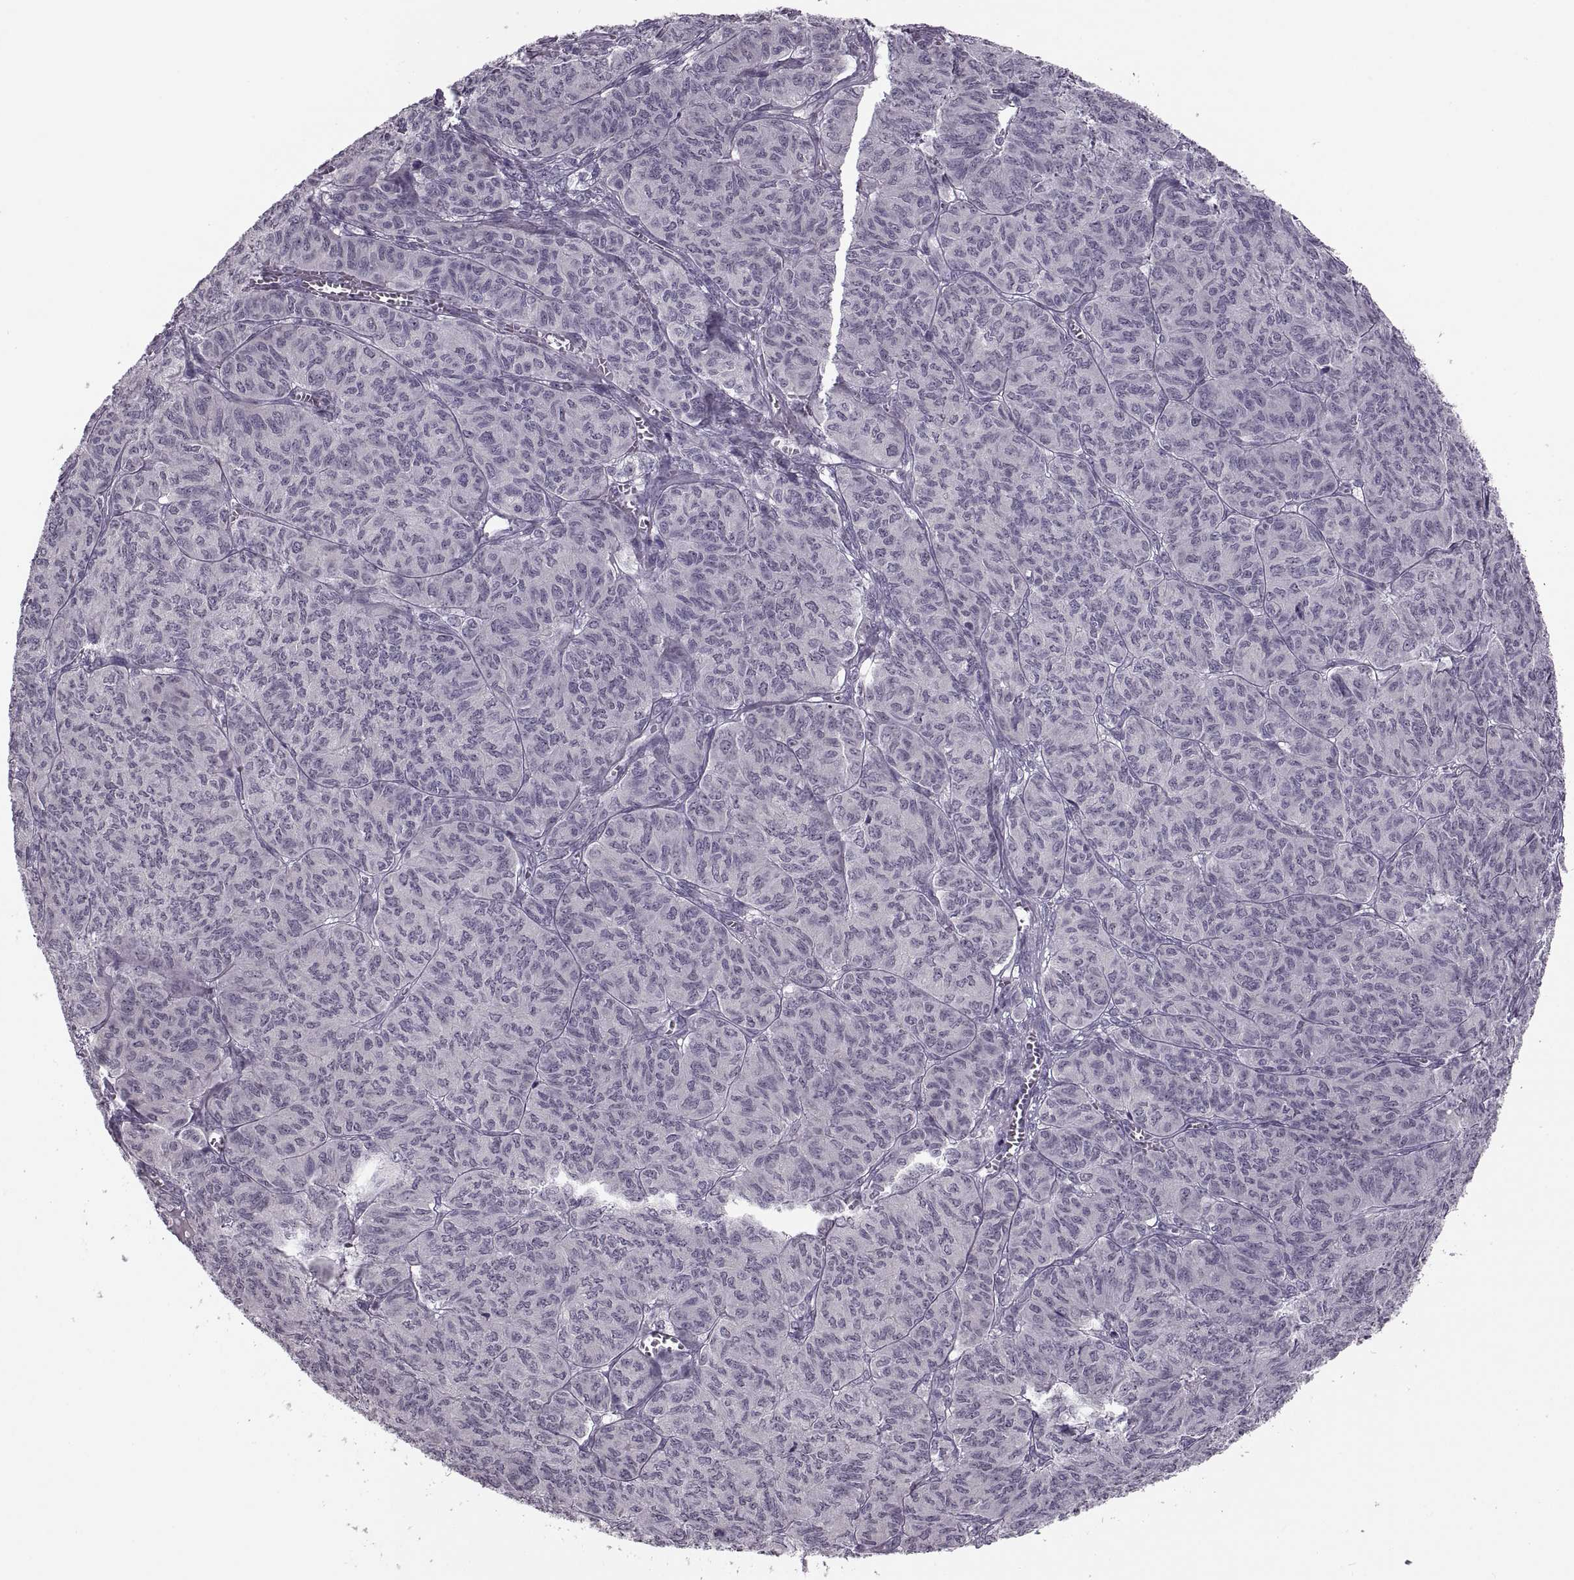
{"staining": {"intensity": "negative", "quantity": "none", "location": "none"}, "tissue": "ovarian cancer", "cell_type": "Tumor cells", "image_type": "cancer", "snomed": [{"axis": "morphology", "description": "Carcinoma, endometroid"}, {"axis": "topography", "description": "Ovary"}], "caption": "Immunohistochemical staining of human ovarian endometroid carcinoma displays no significant staining in tumor cells. Brightfield microscopy of immunohistochemistry (IHC) stained with DAB (brown) and hematoxylin (blue), captured at high magnification.", "gene": "PAGE5", "patient": {"sex": "female", "age": 80}}